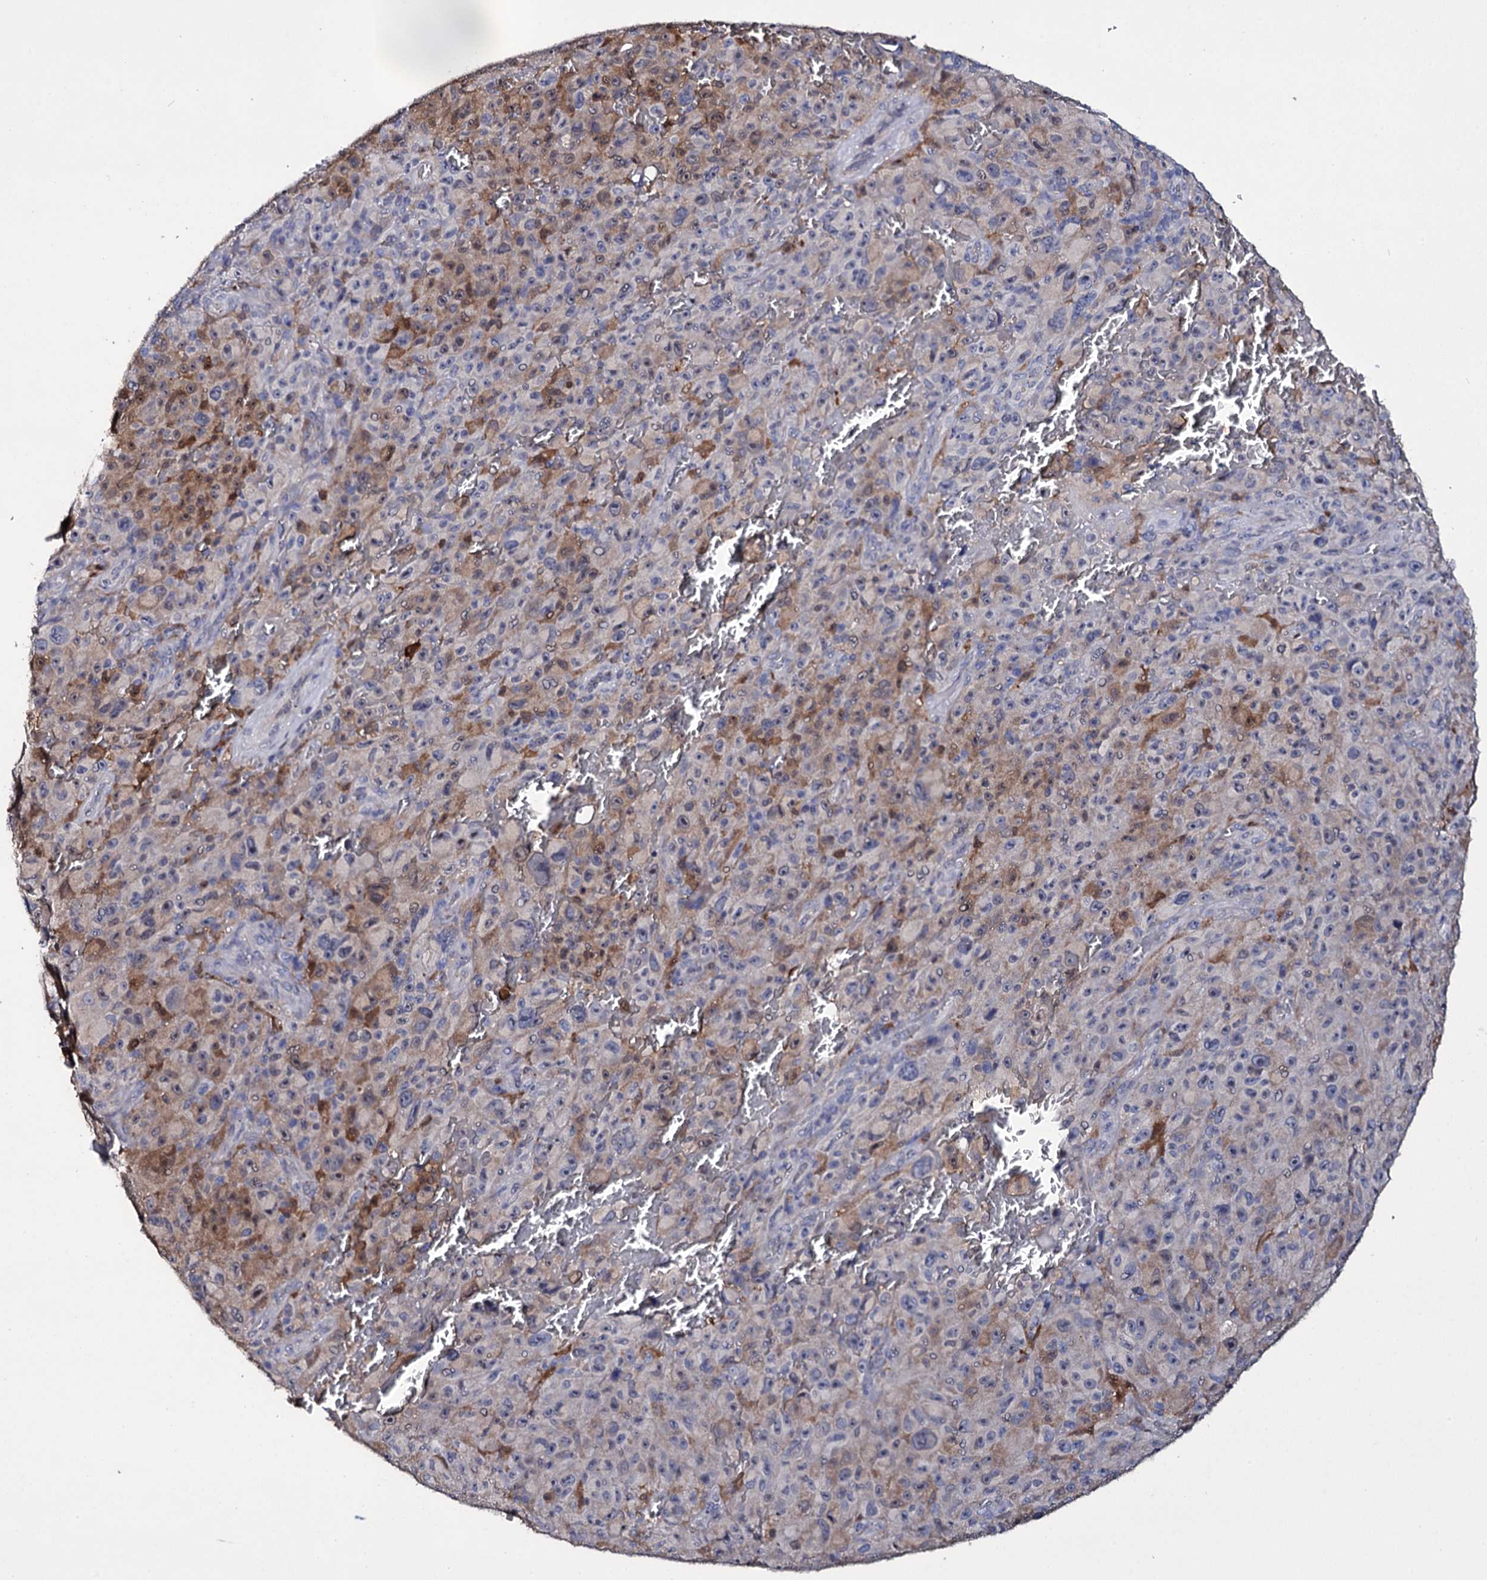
{"staining": {"intensity": "moderate", "quantity": "<25%", "location": "cytoplasmic/membranous"}, "tissue": "melanoma", "cell_type": "Tumor cells", "image_type": "cancer", "snomed": [{"axis": "morphology", "description": "Malignant melanoma, NOS"}, {"axis": "topography", "description": "Skin"}], "caption": "The immunohistochemical stain labels moderate cytoplasmic/membranous staining in tumor cells of melanoma tissue. (Stains: DAB in brown, nuclei in blue, Microscopy: brightfield microscopy at high magnification).", "gene": "CRYL1", "patient": {"sex": "female", "age": 82}}